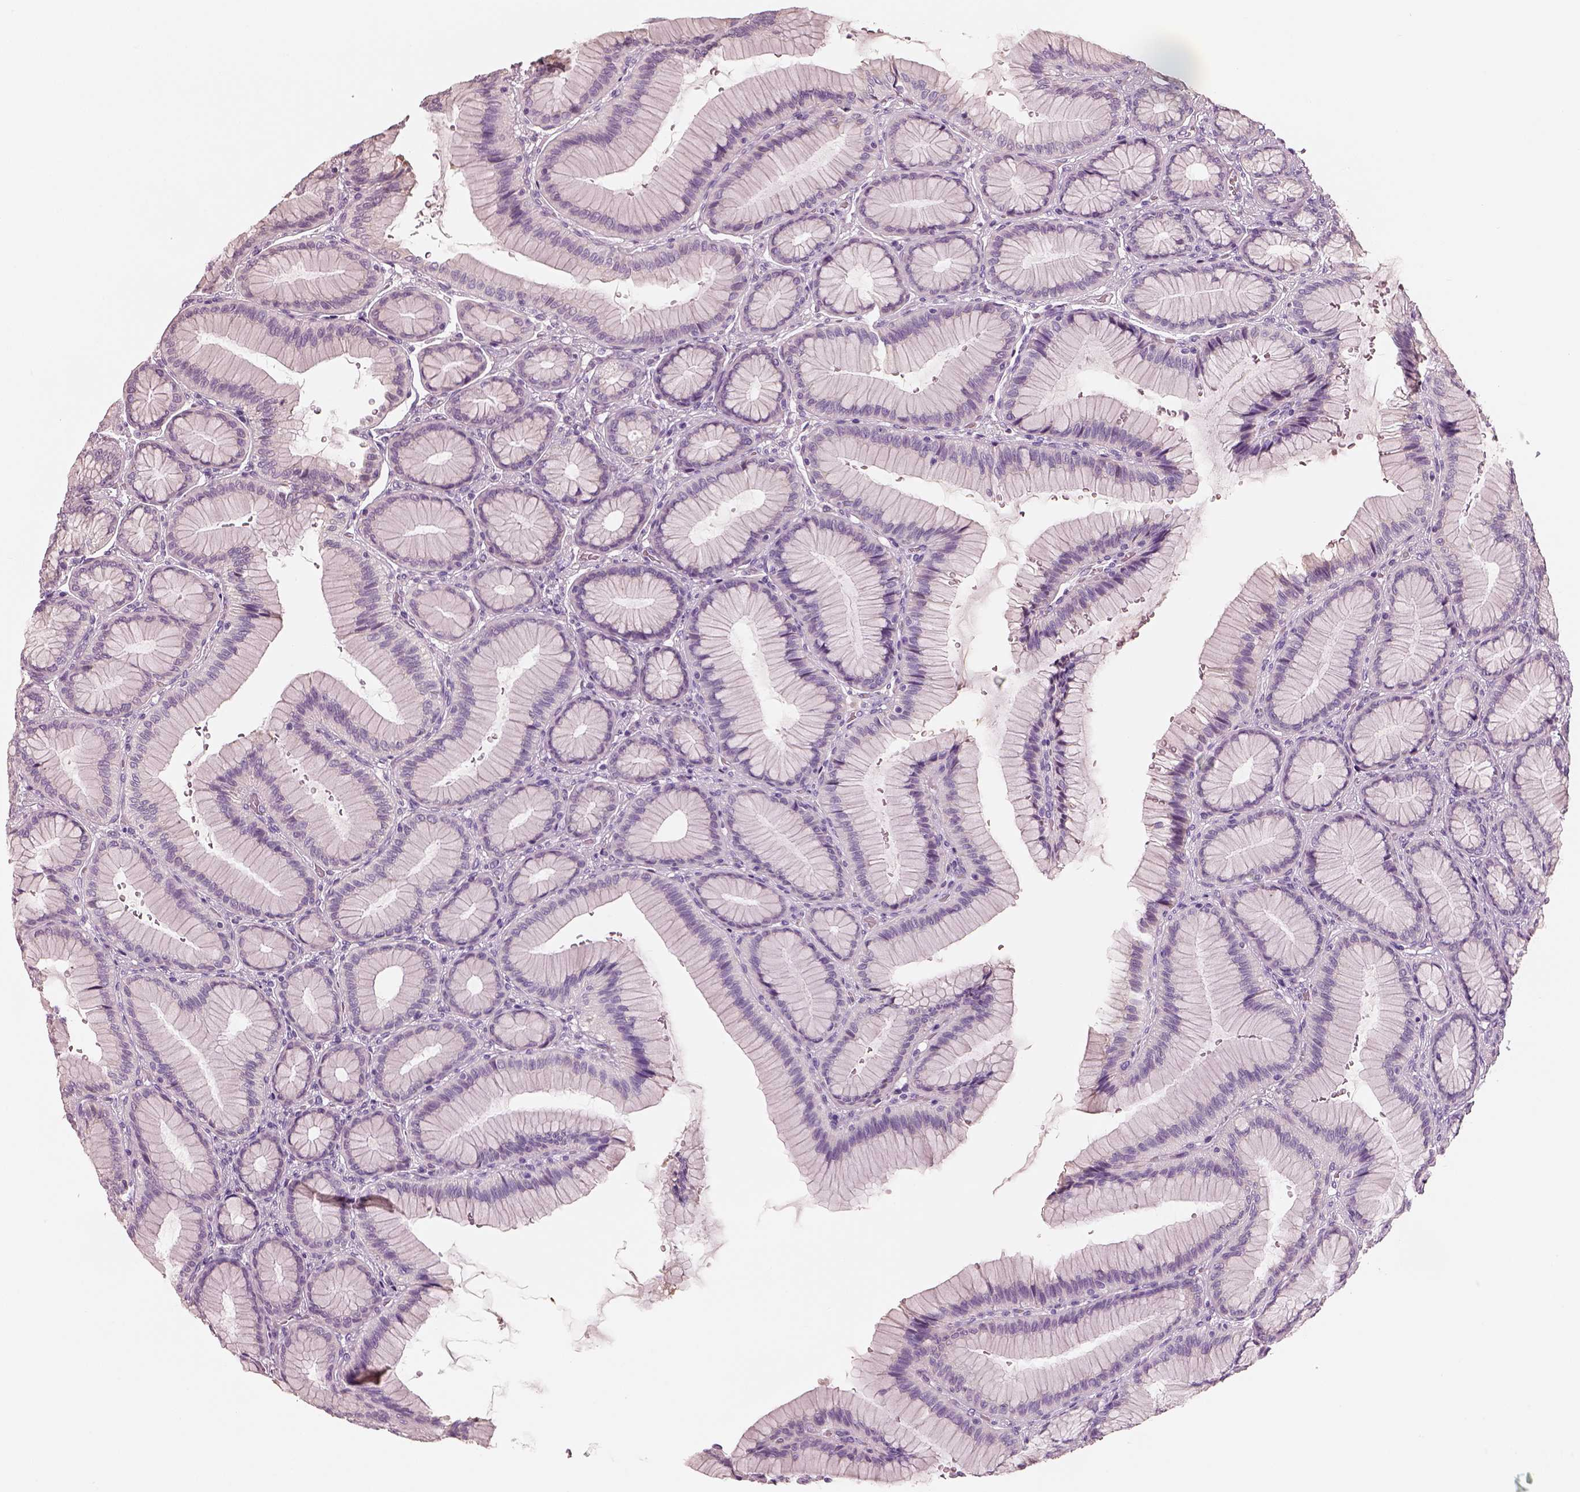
{"staining": {"intensity": "negative", "quantity": "none", "location": "none"}, "tissue": "stomach", "cell_type": "Glandular cells", "image_type": "normal", "snomed": [{"axis": "morphology", "description": "Normal tissue, NOS"}, {"axis": "morphology", "description": "Adenocarcinoma, NOS"}, {"axis": "morphology", "description": "Adenocarcinoma, High grade"}, {"axis": "topography", "description": "Stomach, upper"}, {"axis": "topography", "description": "Stomach"}], "caption": "Immunohistochemistry (IHC) of normal human stomach reveals no positivity in glandular cells. Brightfield microscopy of immunohistochemistry stained with DAB (brown) and hematoxylin (blue), captured at high magnification.", "gene": "PNOC", "patient": {"sex": "female", "age": 65}}